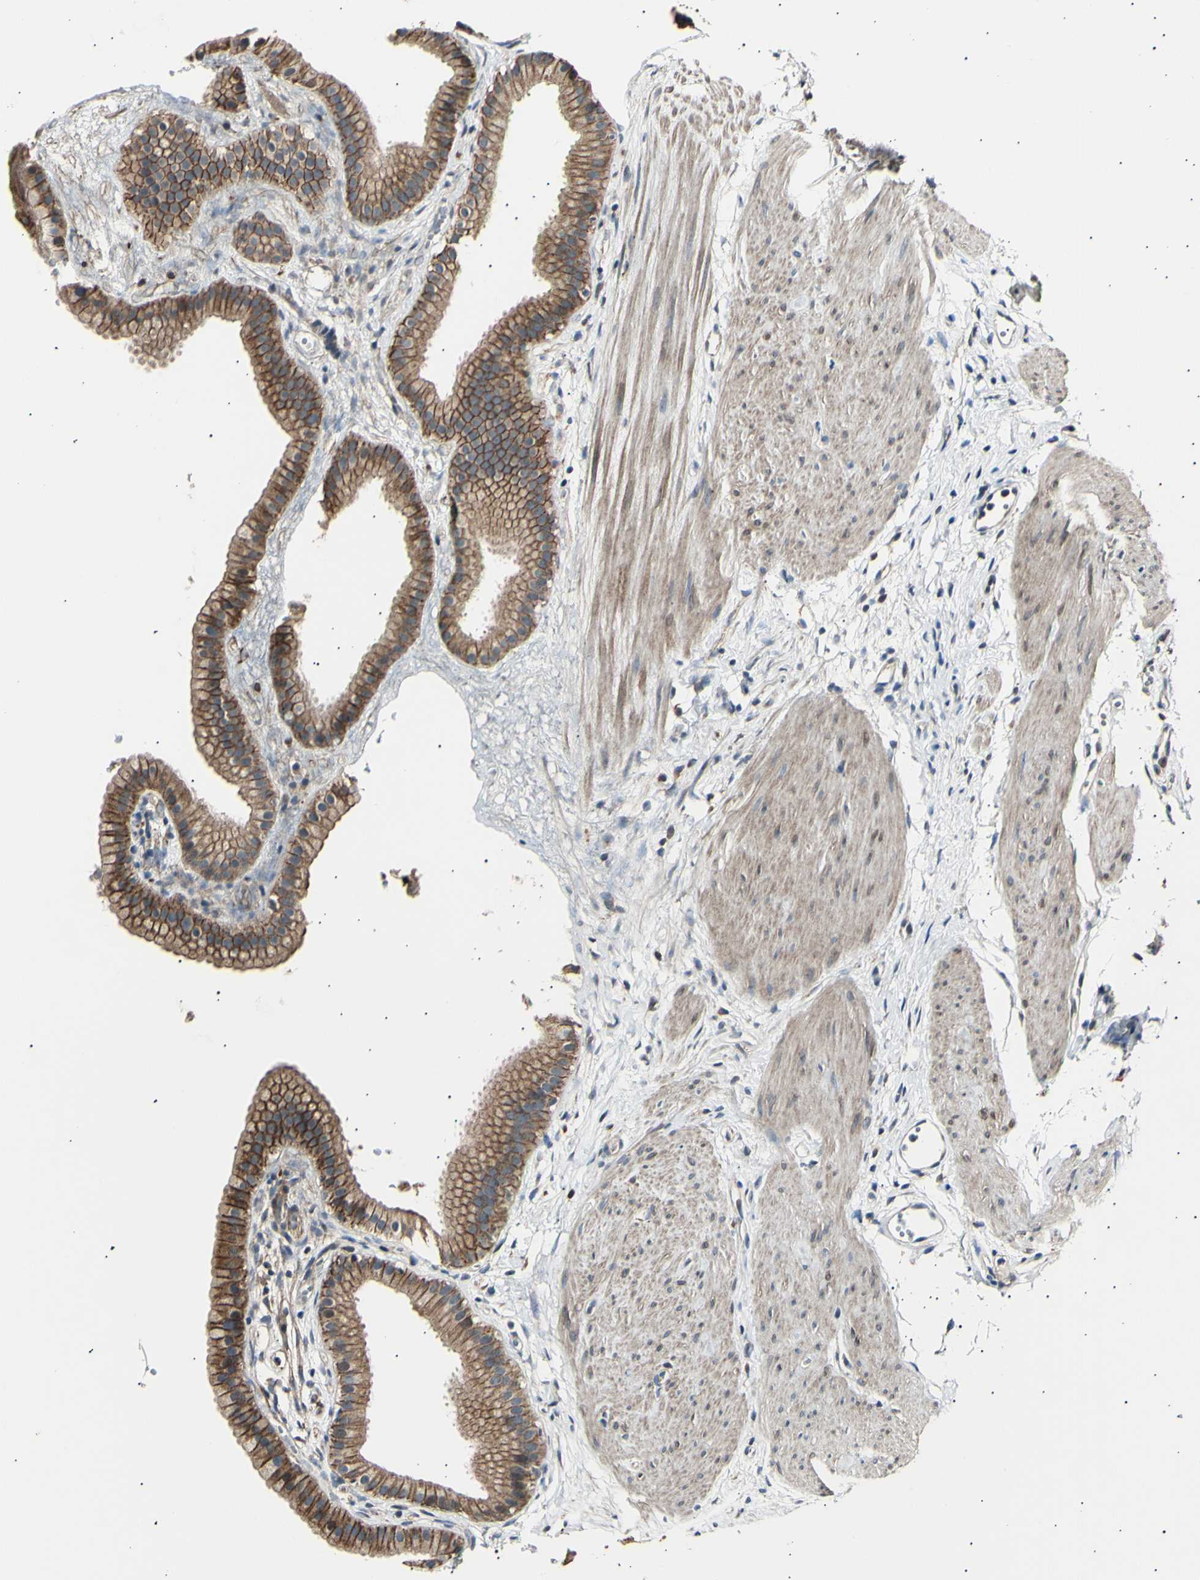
{"staining": {"intensity": "moderate", "quantity": ">75%", "location": "cytoplasmic/membranous"}, "tissue": "gallbladder", "cell_type": "Glandular cells", "image_type": "normal", "snomed": [{"axis": "morphology", "description": "Normal tissue, NOS"}, {"axis": "topography", "description": "Gallbladder"}], "caption": "Immunohistochemistry of normal human gallbladder exhibits medium levels of moderate cytoplasmic/membranous positivity in about >75% of glandular cells. The staining is performed using DAB (3,3'-diaminobenzidine) brown chromogen to label protein expression. The nuclei are counter-stained blue using hematoxylin.", "gene": "ITGA6", "patient": {"sex": "female", "age": 64}}